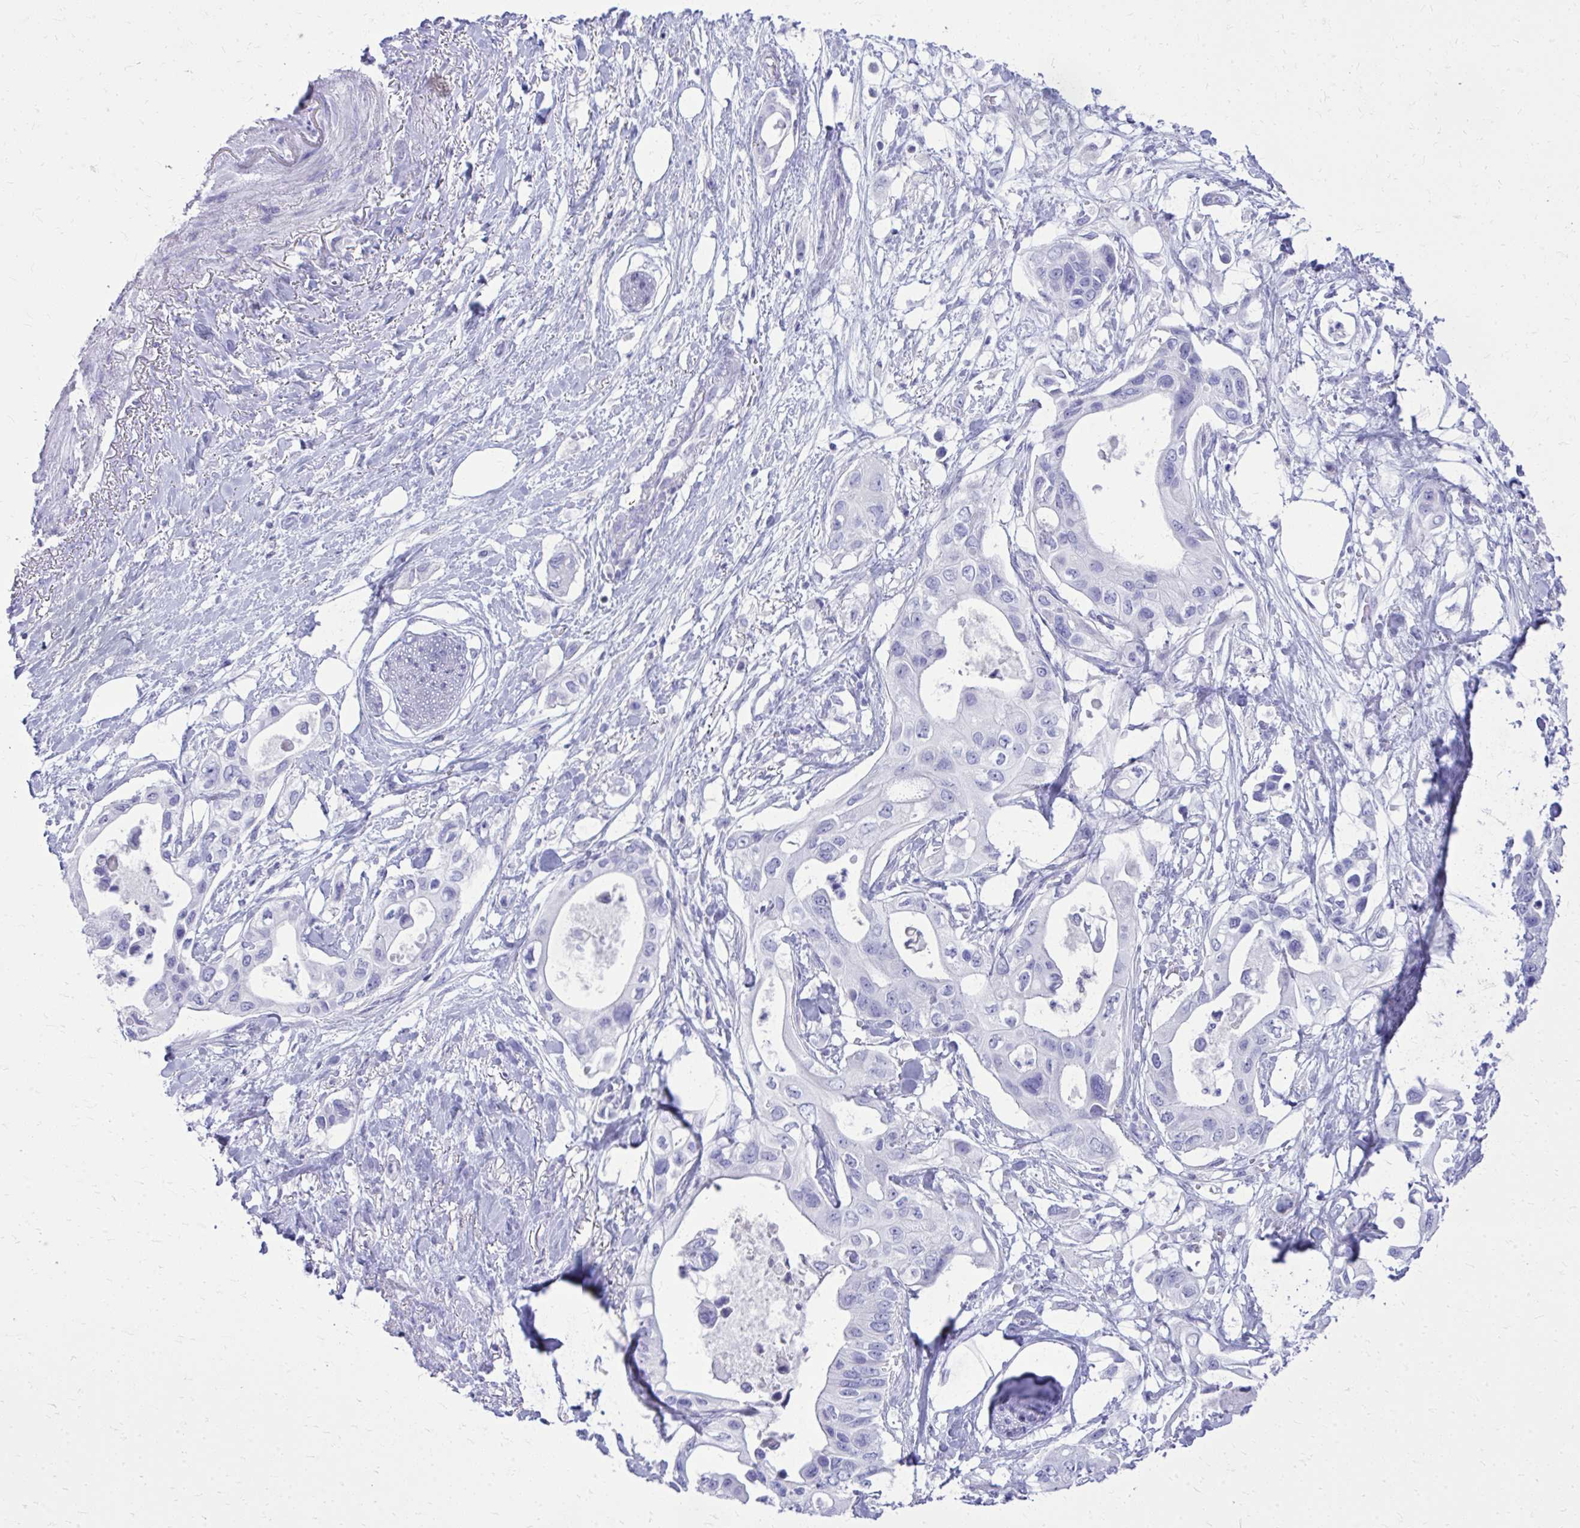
{"staining": {"intensity": "negative", "quantity": "none", "location": "none"}, "tissue": "pancreatic cancer", "cell_type": "Tumor cells", "image_type": "cancer", "snomed": [{"axis": "morphology", "description": "Adenocarcinoma, NOS"}, {"axis": "topography", "description": "Pancreas"}], "caption": "The IHC photomicrograph has no significant staining in tumor cells of adenocarcinoma (pancreatic) tissue.", "gene": "BCL6B", "patient": {"sex": "female", "age": 63}}